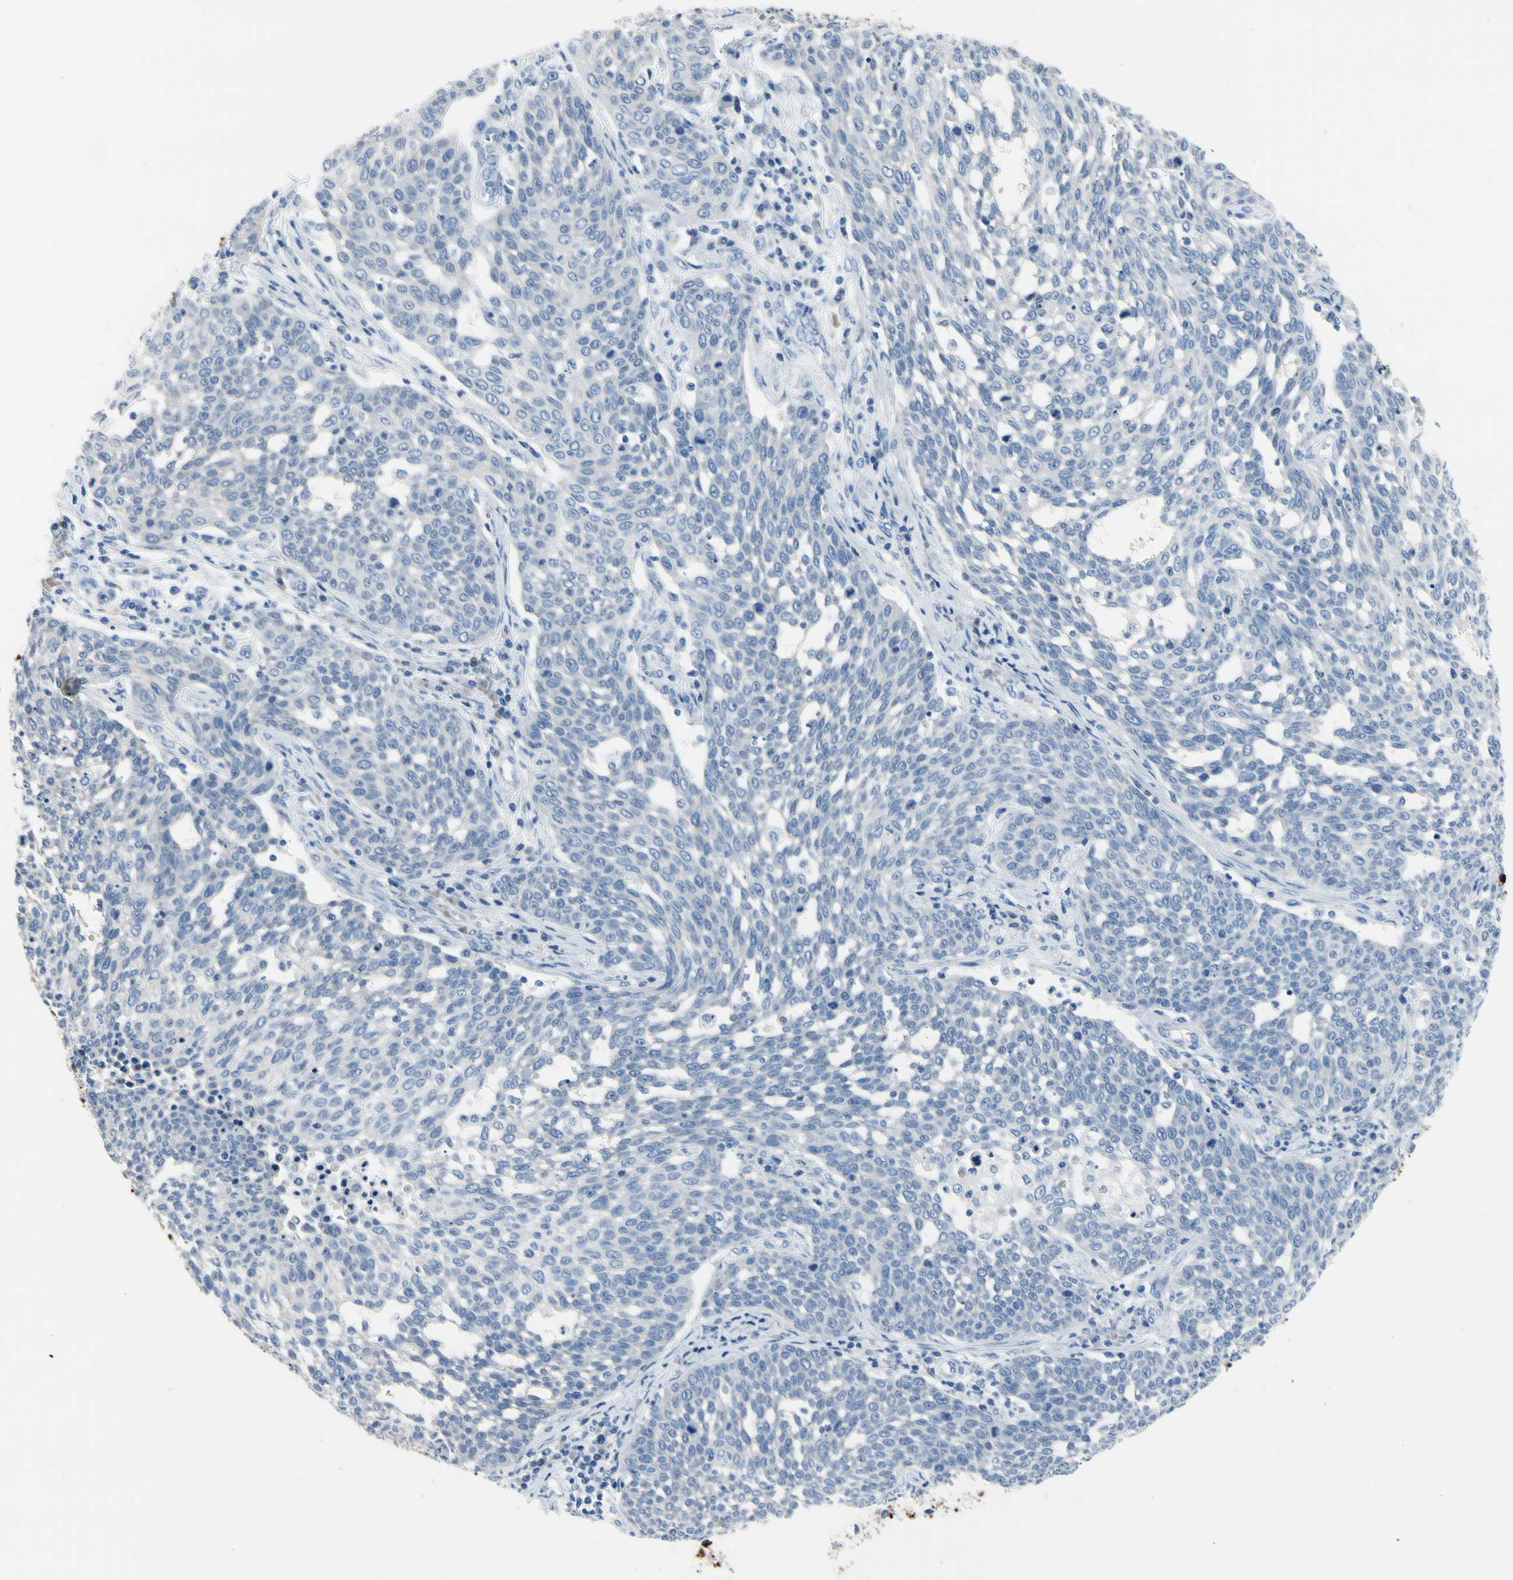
{"staining": {"intensity": "negative", "quantity": "none", "location": "none"}, "tissue": "cervical cancer", "cell_type": "Tumor cells", "image_type": "cancer", "snomed": [{"axis": "morphology", "description": "Squamous cell carcinoma, NOS"}, {"axis": "topography", "description": "Cervix"}], "caption": "DAB (3,3'-diaminobenzidine) immunohistochemical staining of cervical squamous cell carcinoma reveals no significant positivity in tumor cells. The staining was performed using DAB (3,3'-diaminobenzidine) to visualize the protein expression in brown, while the nuclei were stained in blue with hematoxylin (Magnification: 20x).", "gene": "MUC5B", "patient": {"sex": "female", "age": 34}}